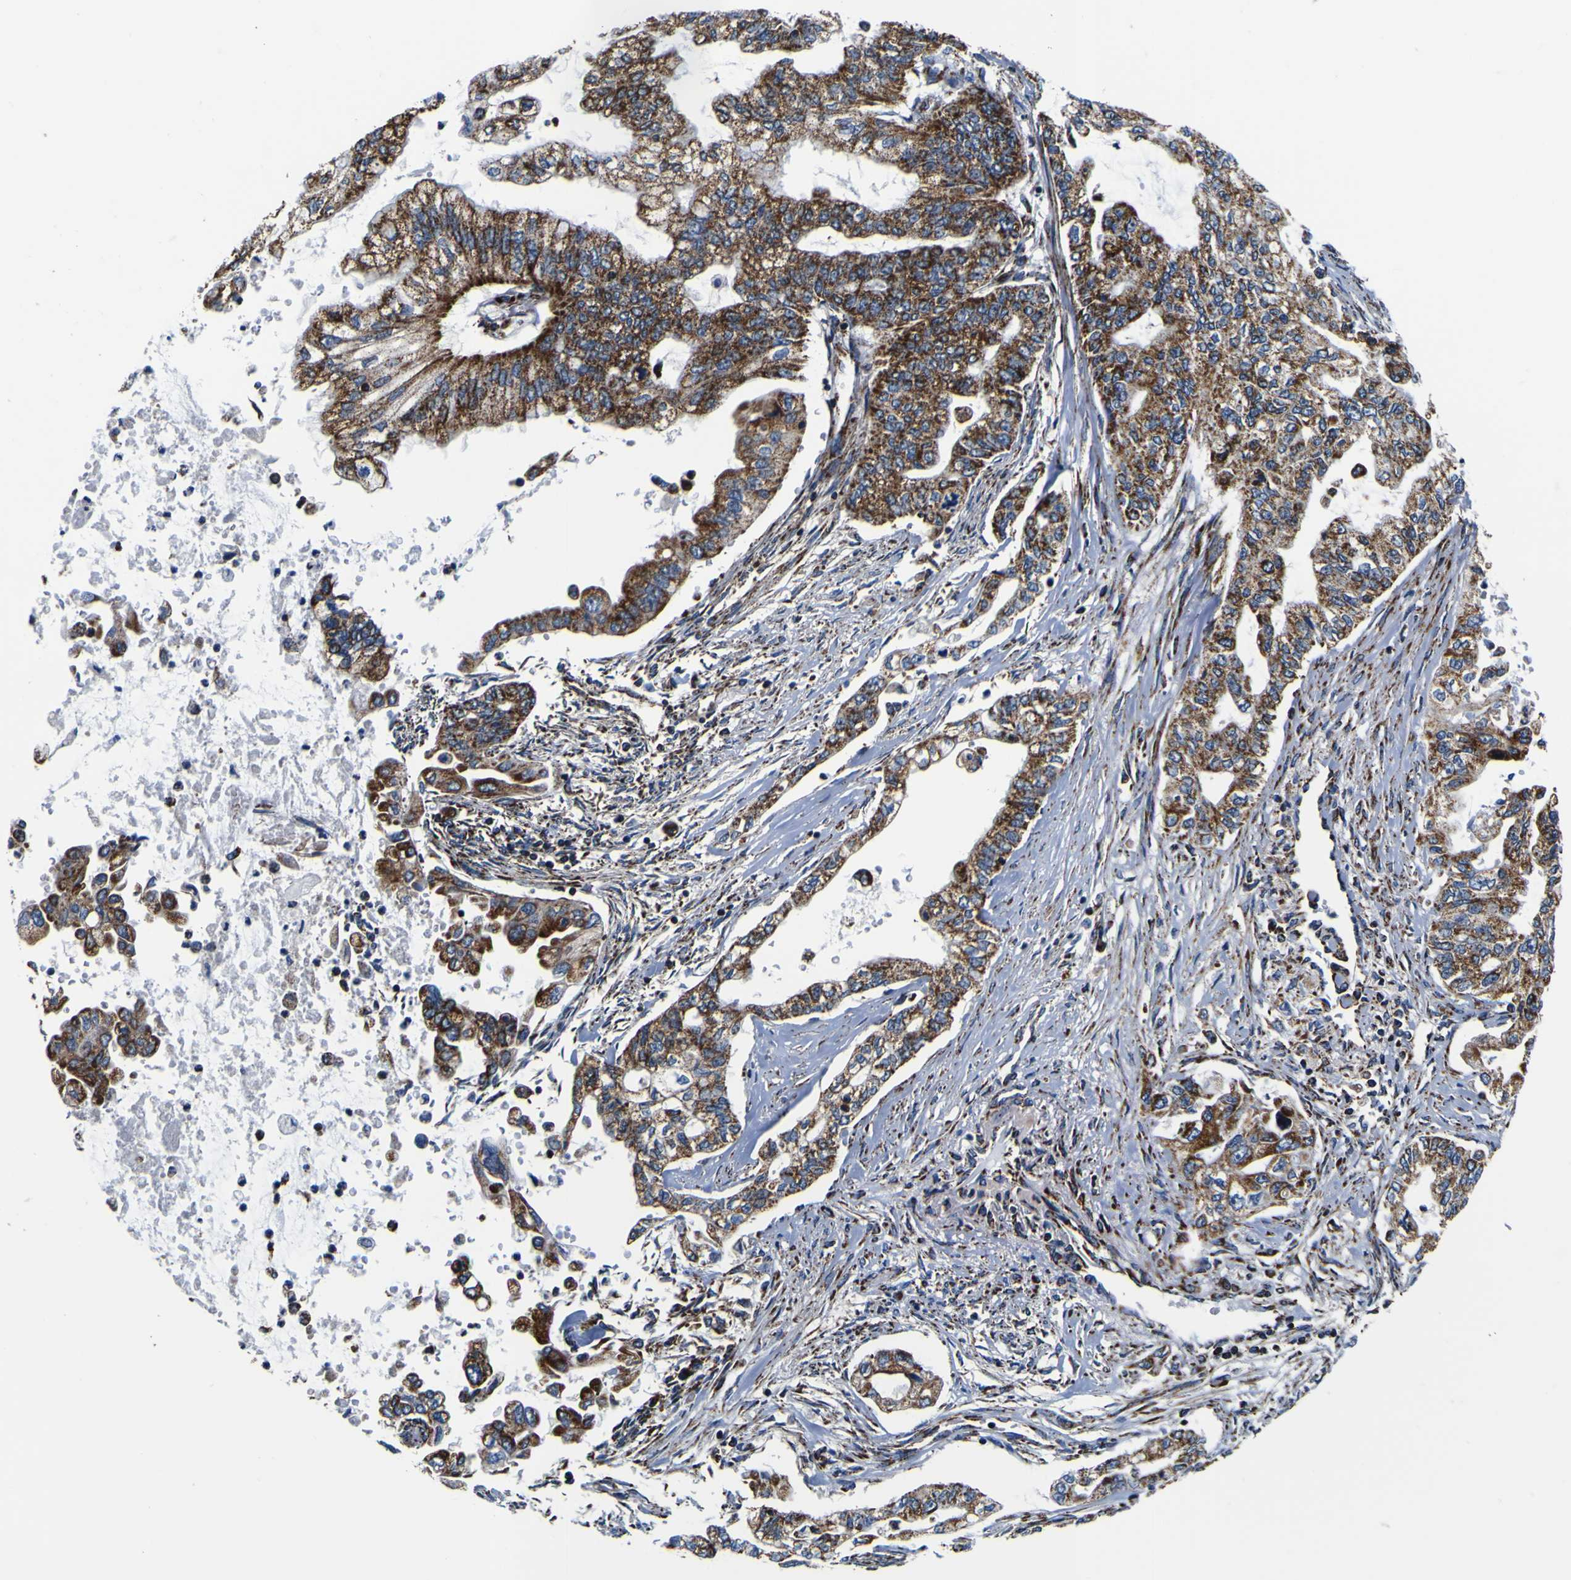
{"staining": {"intensity": "strong", "quantity": ">75%", "location": "cytoplasmic/membranous"}, "tissue": "pancreatic cancer", "cell_type": "Tumor cells", "image_type": "cancer", "snomed": [{"axis": "morphology", "description": "Normal tissue, NOS"}, {"axis": "topography", "description": "Pancreas"}], "caption": "A brown stain highlights strong cytoplasmic/membranous positivity of a protein in pancreatic cancer tumor cells.", "gene": "PTRH2", "patient": {"sex": "male", "age": 42}}